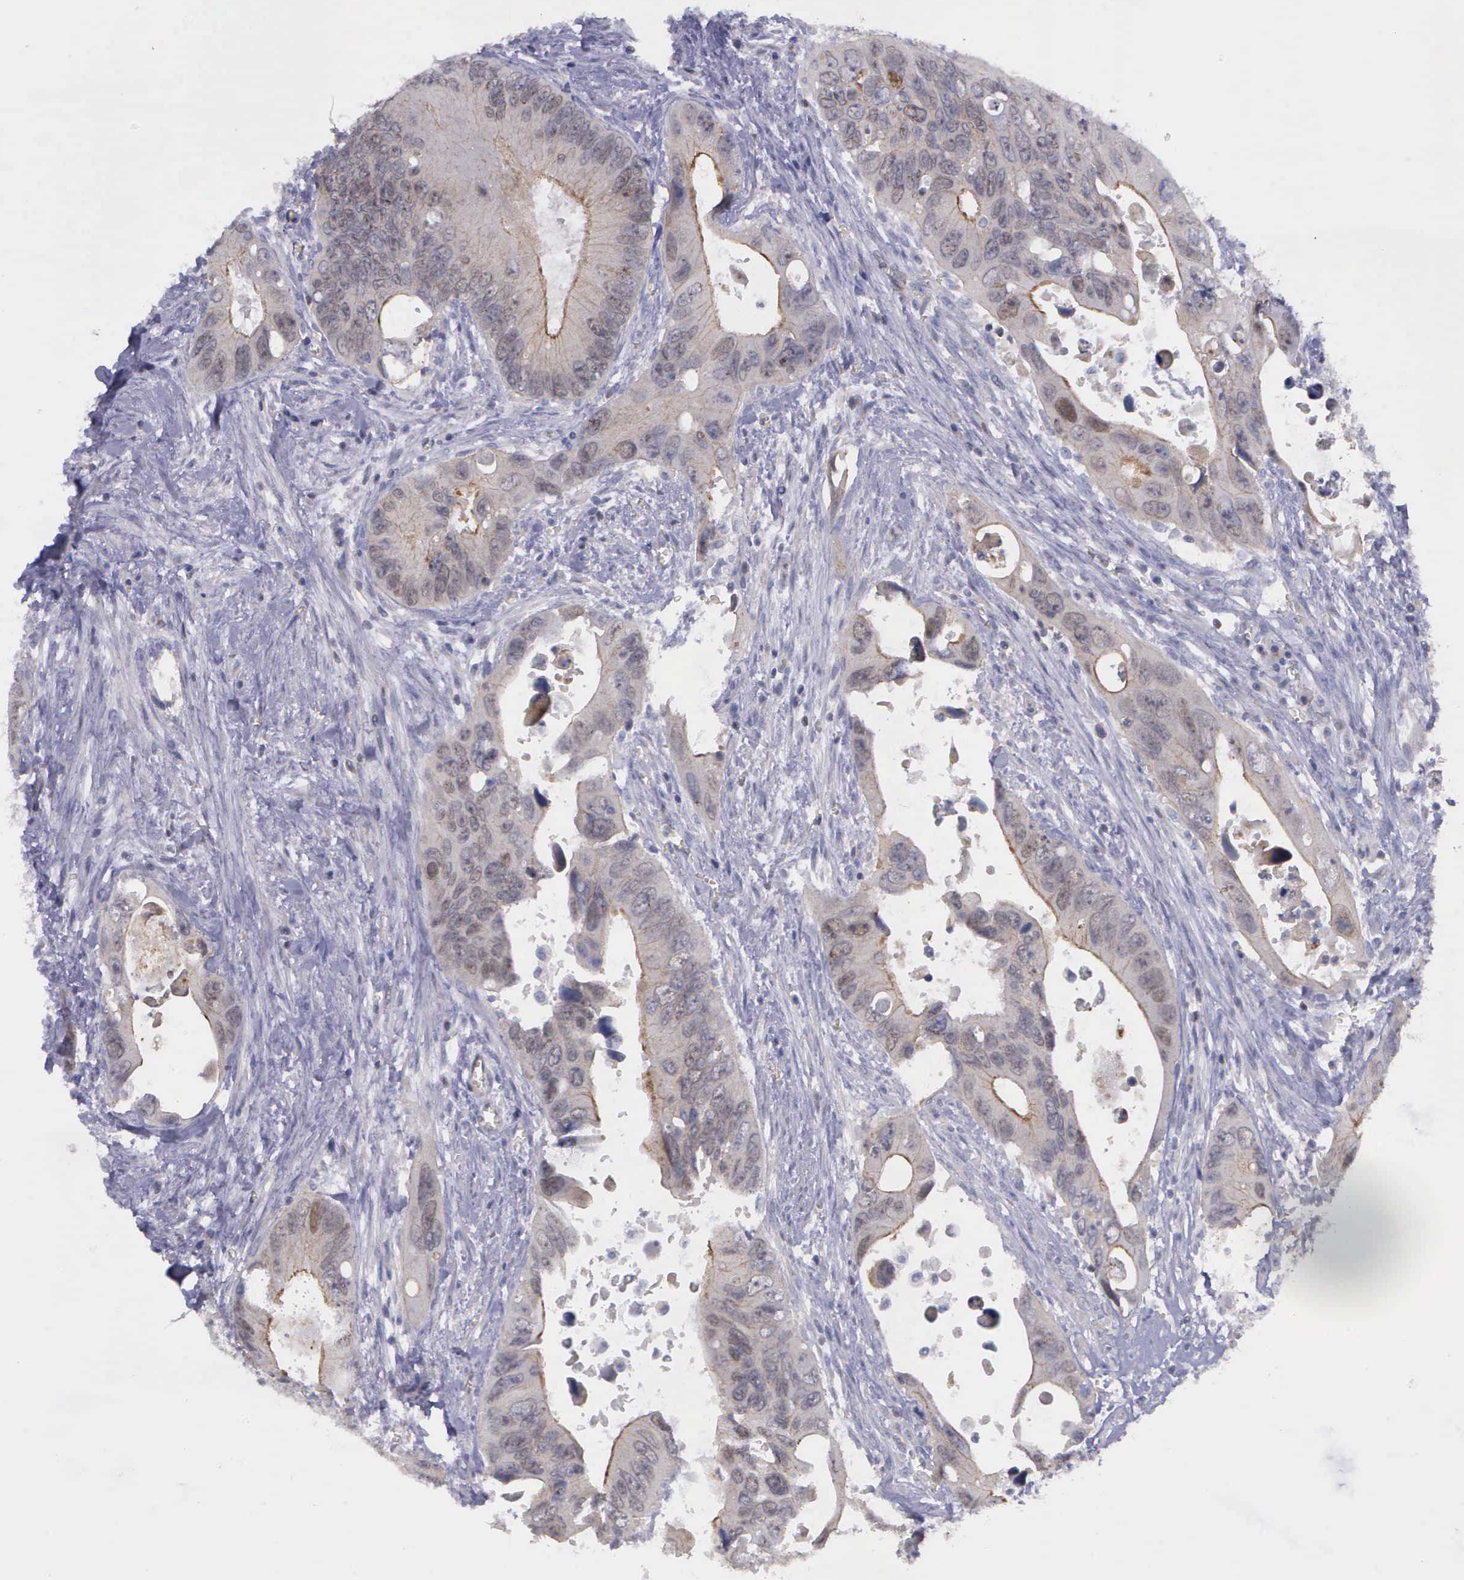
{"staining": {"intensity": "weak", "quantity": "<25%", "location": "cytoplasmic/membranous"}, "tissue": "colorectal cancer", "cell_type": "Tumor cells", "image_type": "cancer", "snomed": [{"axis": "morphology", "description": "Adenocarcinoma, NOS"}, {"axis": "topography", "description": "Rectum"}], "caption": "This is an IHC histopathology image of colorectal cancer. There is no positivity in tumor cells.", "gene": "MICAL3", "patient": {"sex": "male", "age": 70}}